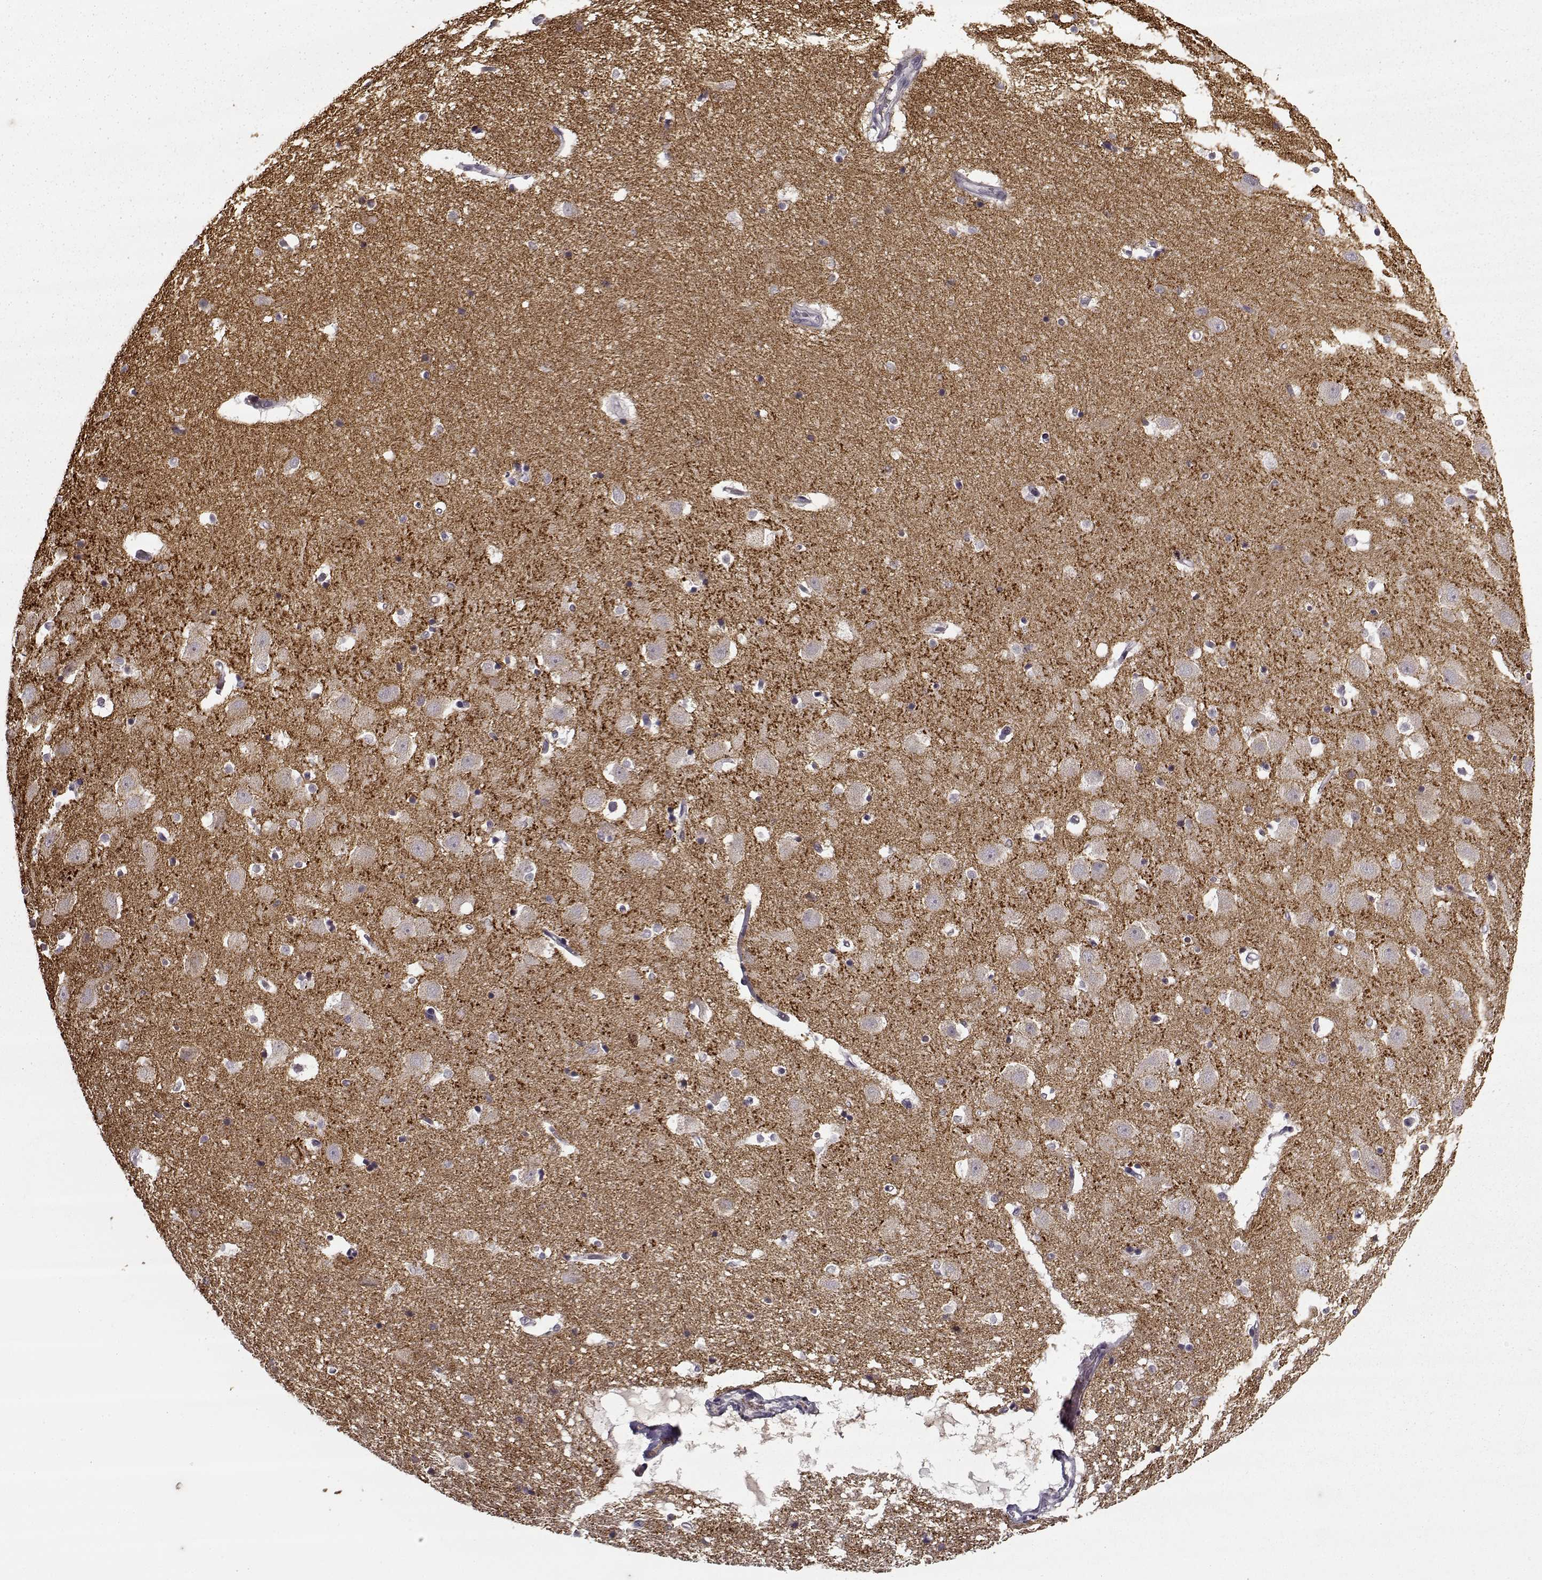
{"staining": {"intensity": "negative", "quantity": "none", "location": "none"}, "tissue": "hippocampus", "cell_type": "Glial cells", "image_type": "normal", "snomed": [{"axis": "morphology", "description": "Normal tissue, NOS"}, {"axis": "topography", "description": "Hippocampus"}], "caption": "The image reveals no staining of glial cells in unremarkable hippocampus. (DAB (3,3'-diaminobenzidine) immunohistochemistry (IHC) visualized using brightfield microscopy, high magnification).", "gene": "SNCA", "patient": {"sex": "male", "age": 44}}